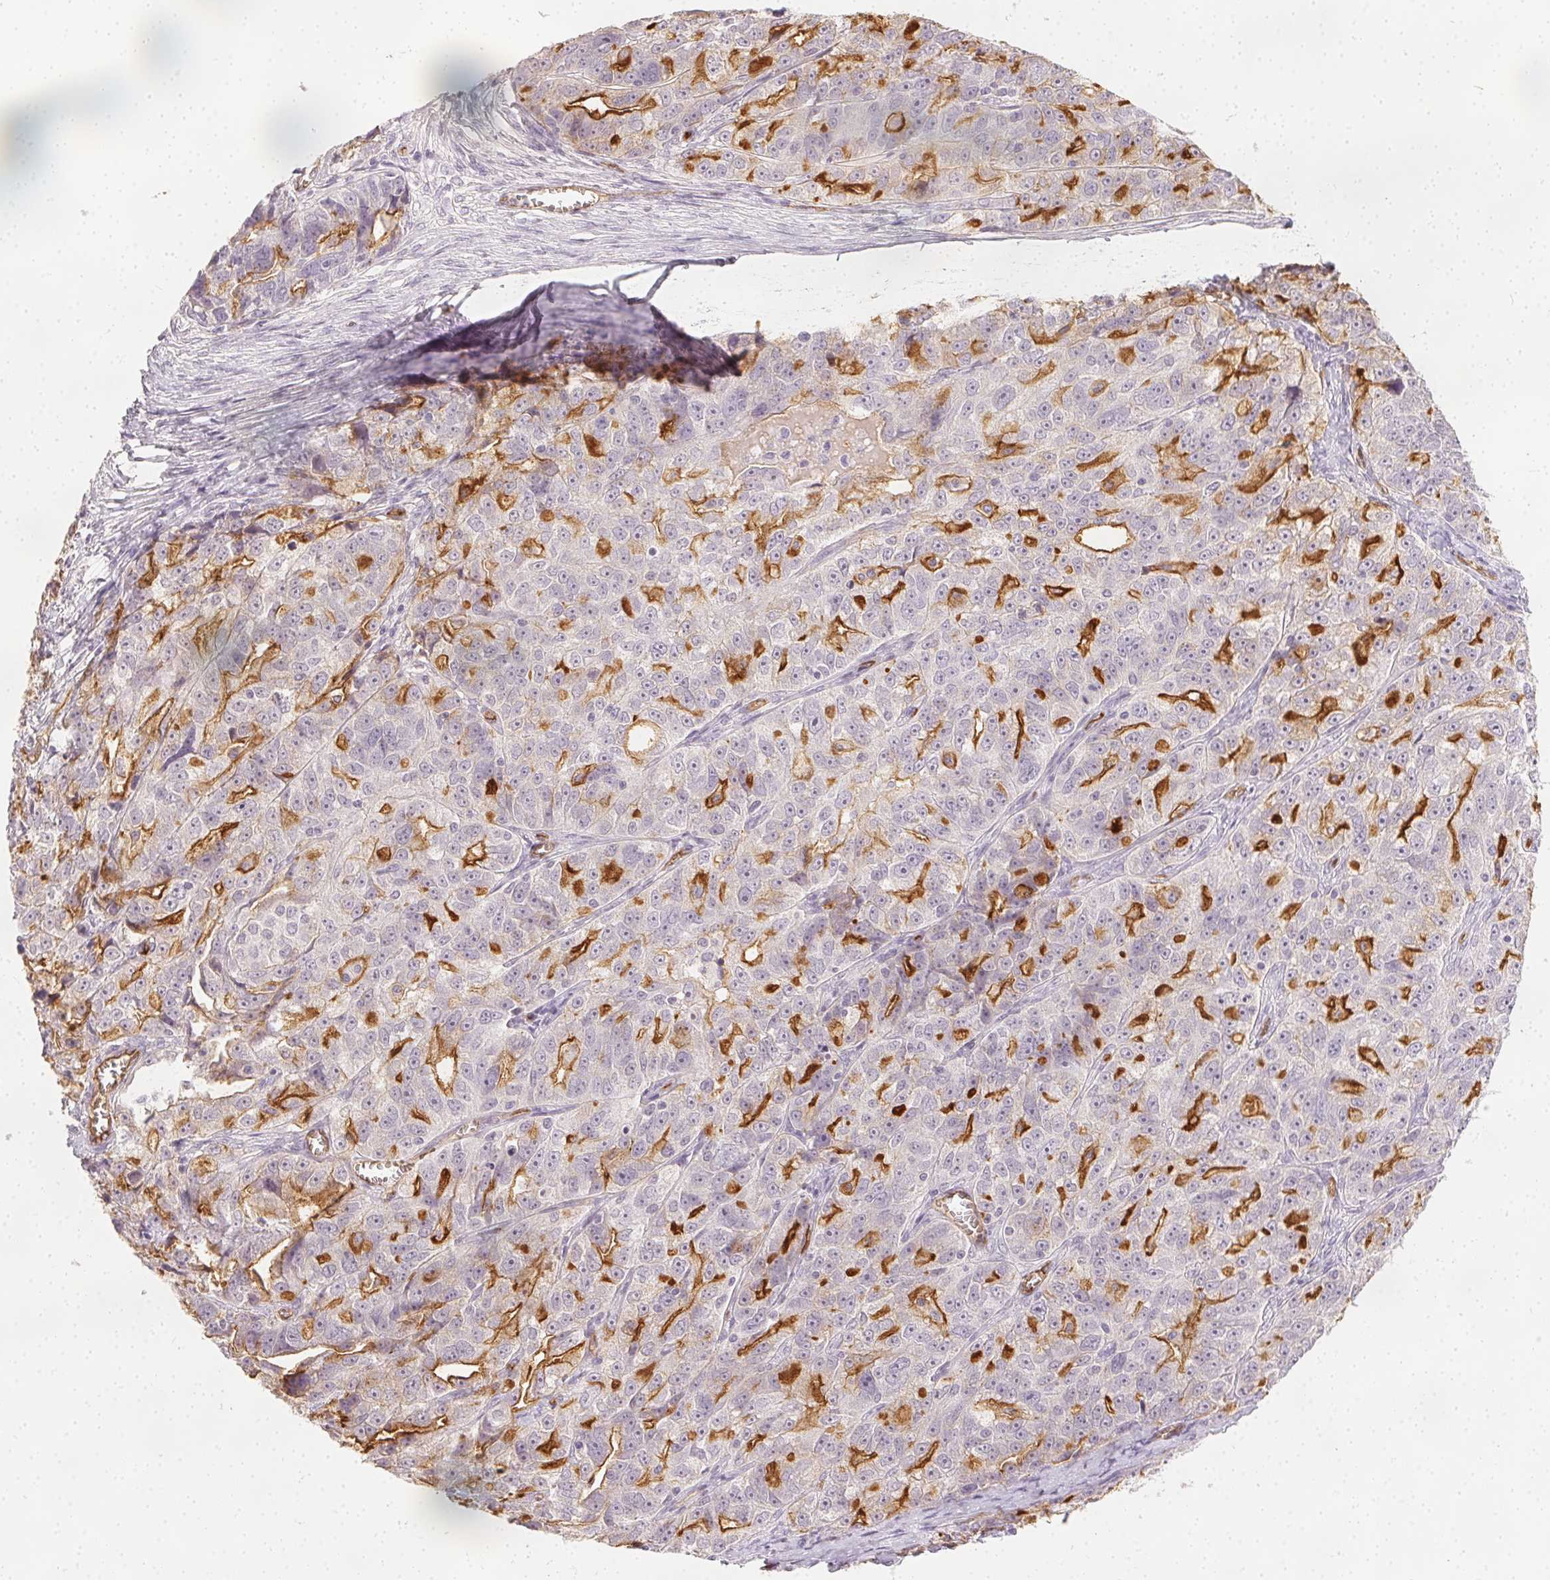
{"staining": {"intensity": "strong", "quantity": "<25%", "location": "cytoplasmic/membranous"}, "tissue": "ovarian cancer", "cell_type": "Tumor cells", "image_type": "cancer", "snomed": [{"axis": "morphology", "description": "Cystadenocarcinoma, serous, NOS"}, {"axis": "topography", "description": "Ovary"}], "caption": "Human serous cystadenocarcinoma (ovarian) stained for a protein (brown) reveals strong cytoplasmic/membranous positive expression in about <25% of tumor cells.", "gene": "PODXL", "patient": {"sex": "female", "age": 51}}